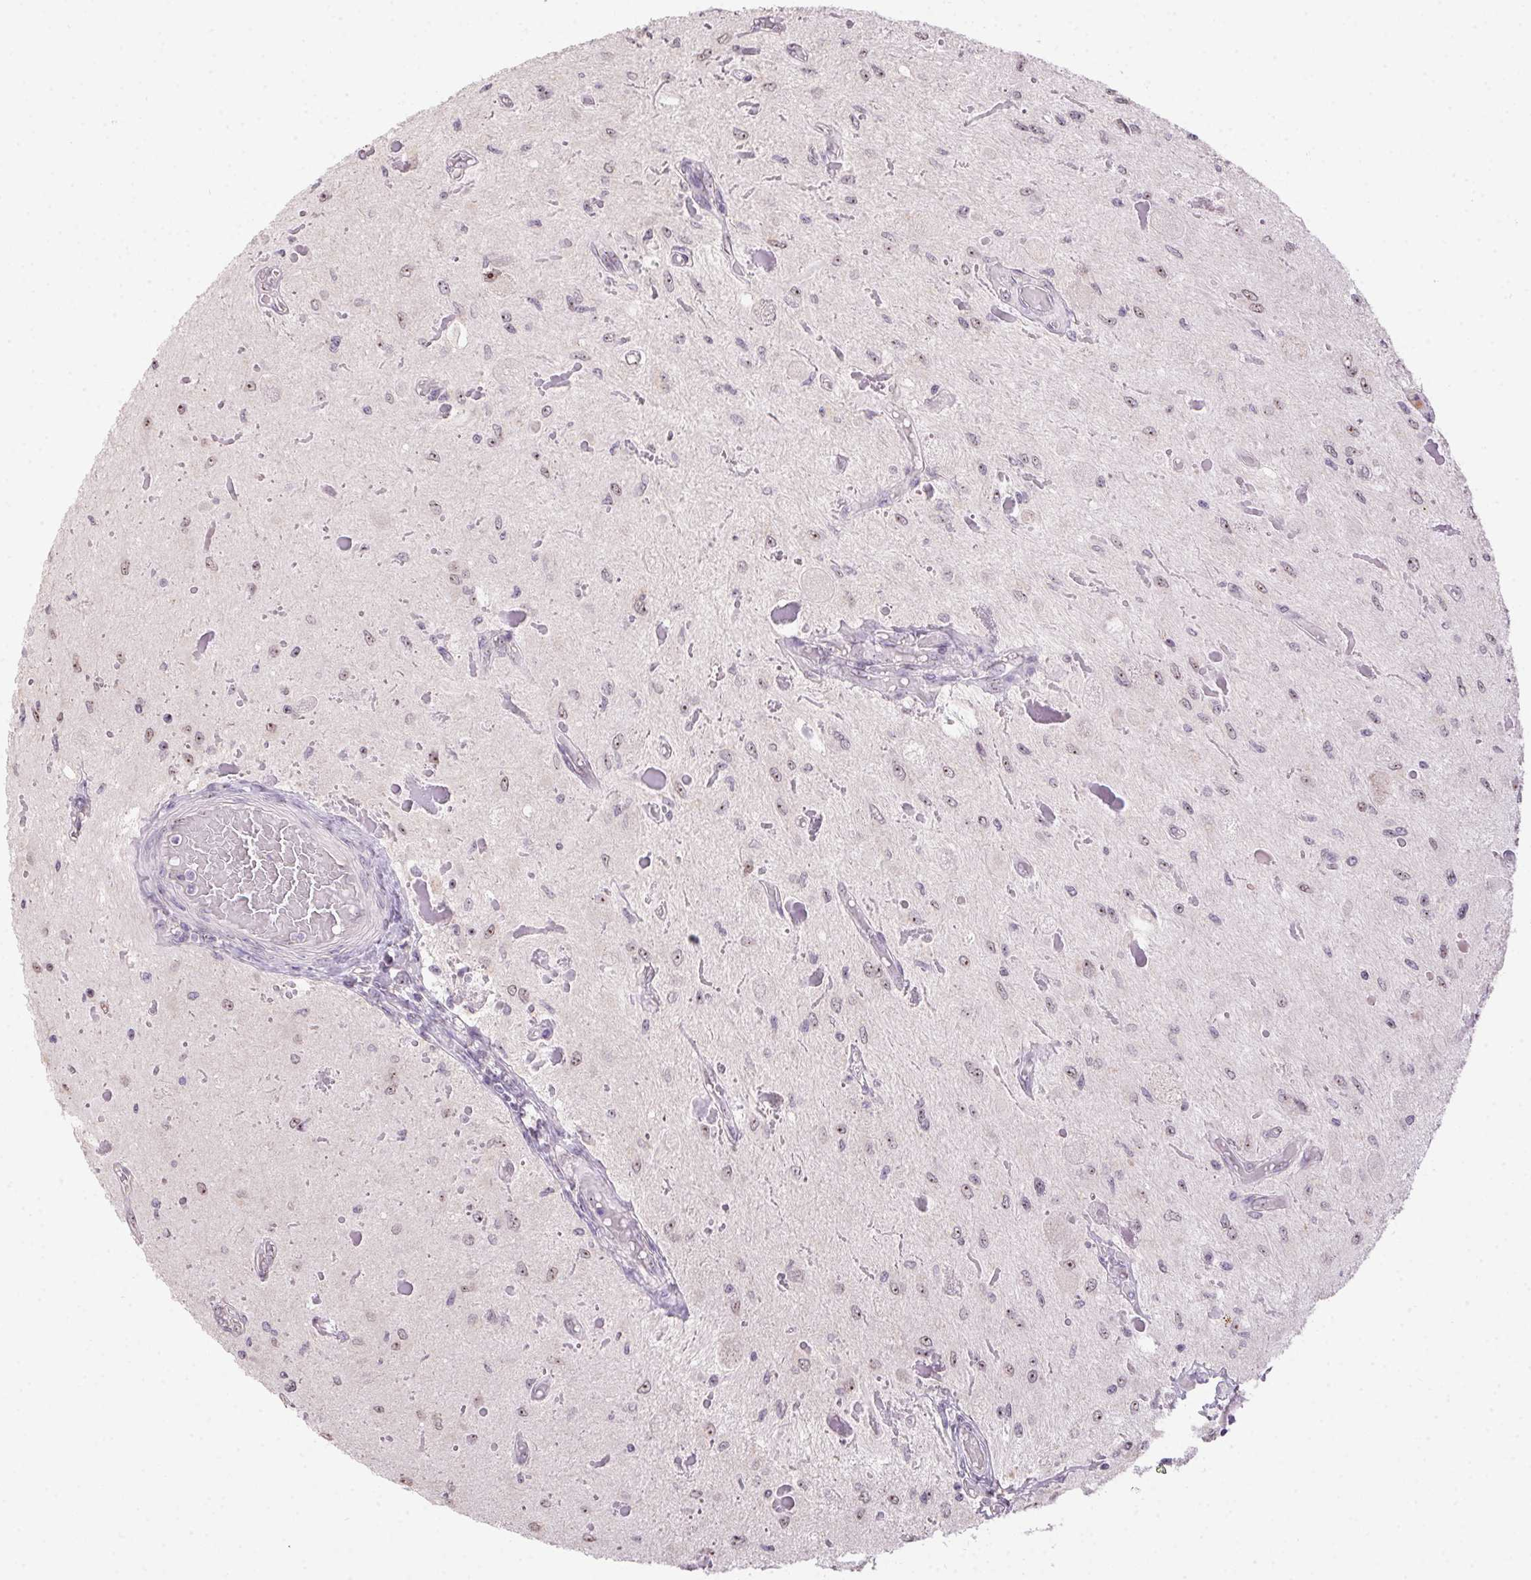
{"staining": {"intensity": "weak", "quantity": "25%-75%", "location": "nuclear"}, "tissue": "glioma", "cell_type": "Tumor cells", "image_type": "cancer", "snomed": [{"axis": "morphology", "description": "Glioma, malignant, Low grade"}, {"axis": "topography", "description": "Cerebellum"}], "caption": "Tumor cells reveal weak nuclear expression in about 25%-75% of cells in low-grade glioma (malignant).", "gene": "BATF2", "patient": {"sex": "female", "age": 14}}